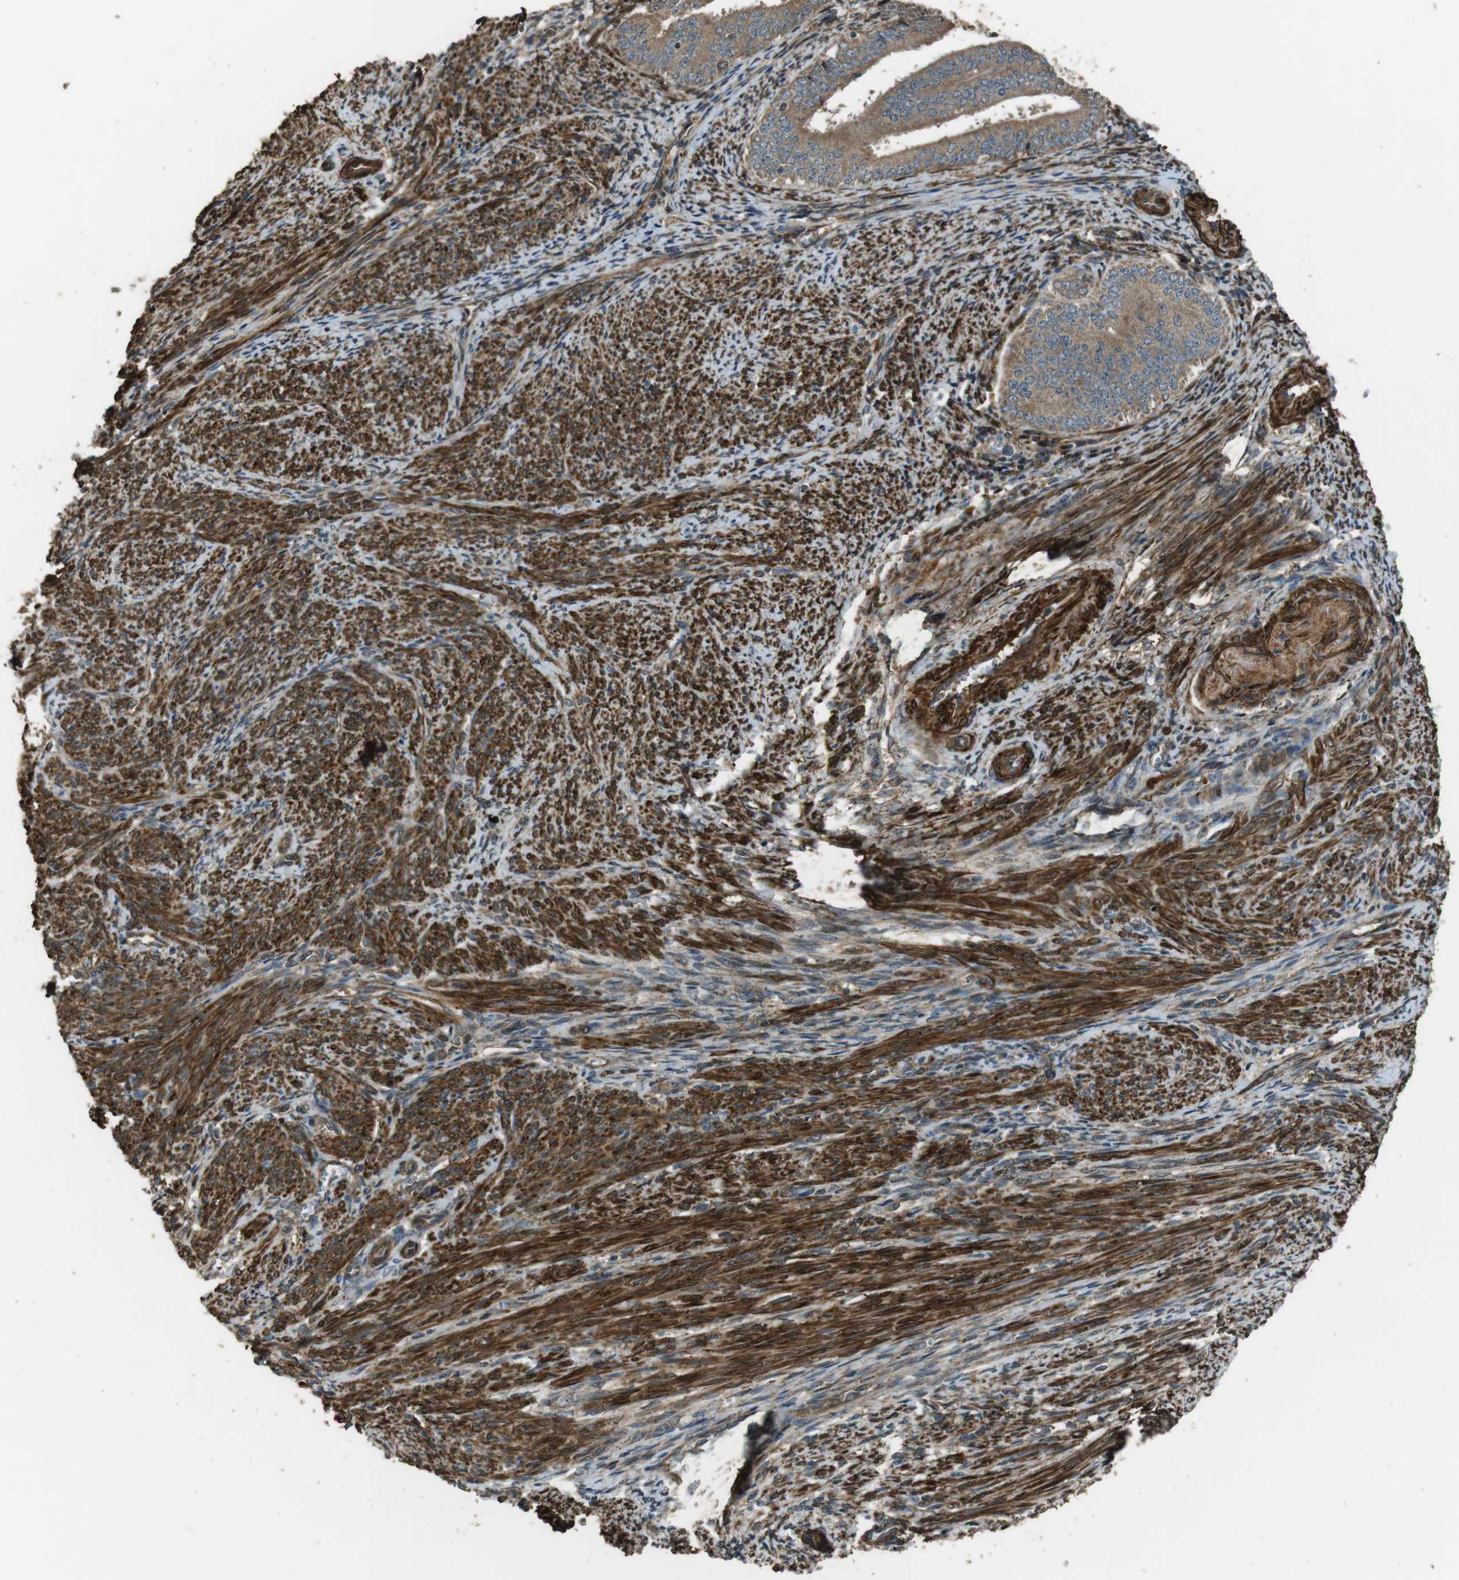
{"staining": {"intensity": "weak", "quantity": ">75%", "location": "cytoplasmic/membranous"}, "tissue": "endometrial cancer", "cell_type": "Tumor cells", "image_type": "cancer", "snomed": [{"axis": "morphology", "description": "Adenocarcinoma, NOS"}, {"axis": "topography", "description": "Endometrium"}], "caption": "Tumor cells demonstrate low levels of weak cytoplasmic/membranous positivity in approximately >75% of cells in endometrial adenocarcinoma. The protein is stained brown, and the nuclei are stained in blue (DAB IHC with brightfield microscopy, high magnification).", "gene": "MSRB3", "patient": {"sex": "female", "age": 63}}